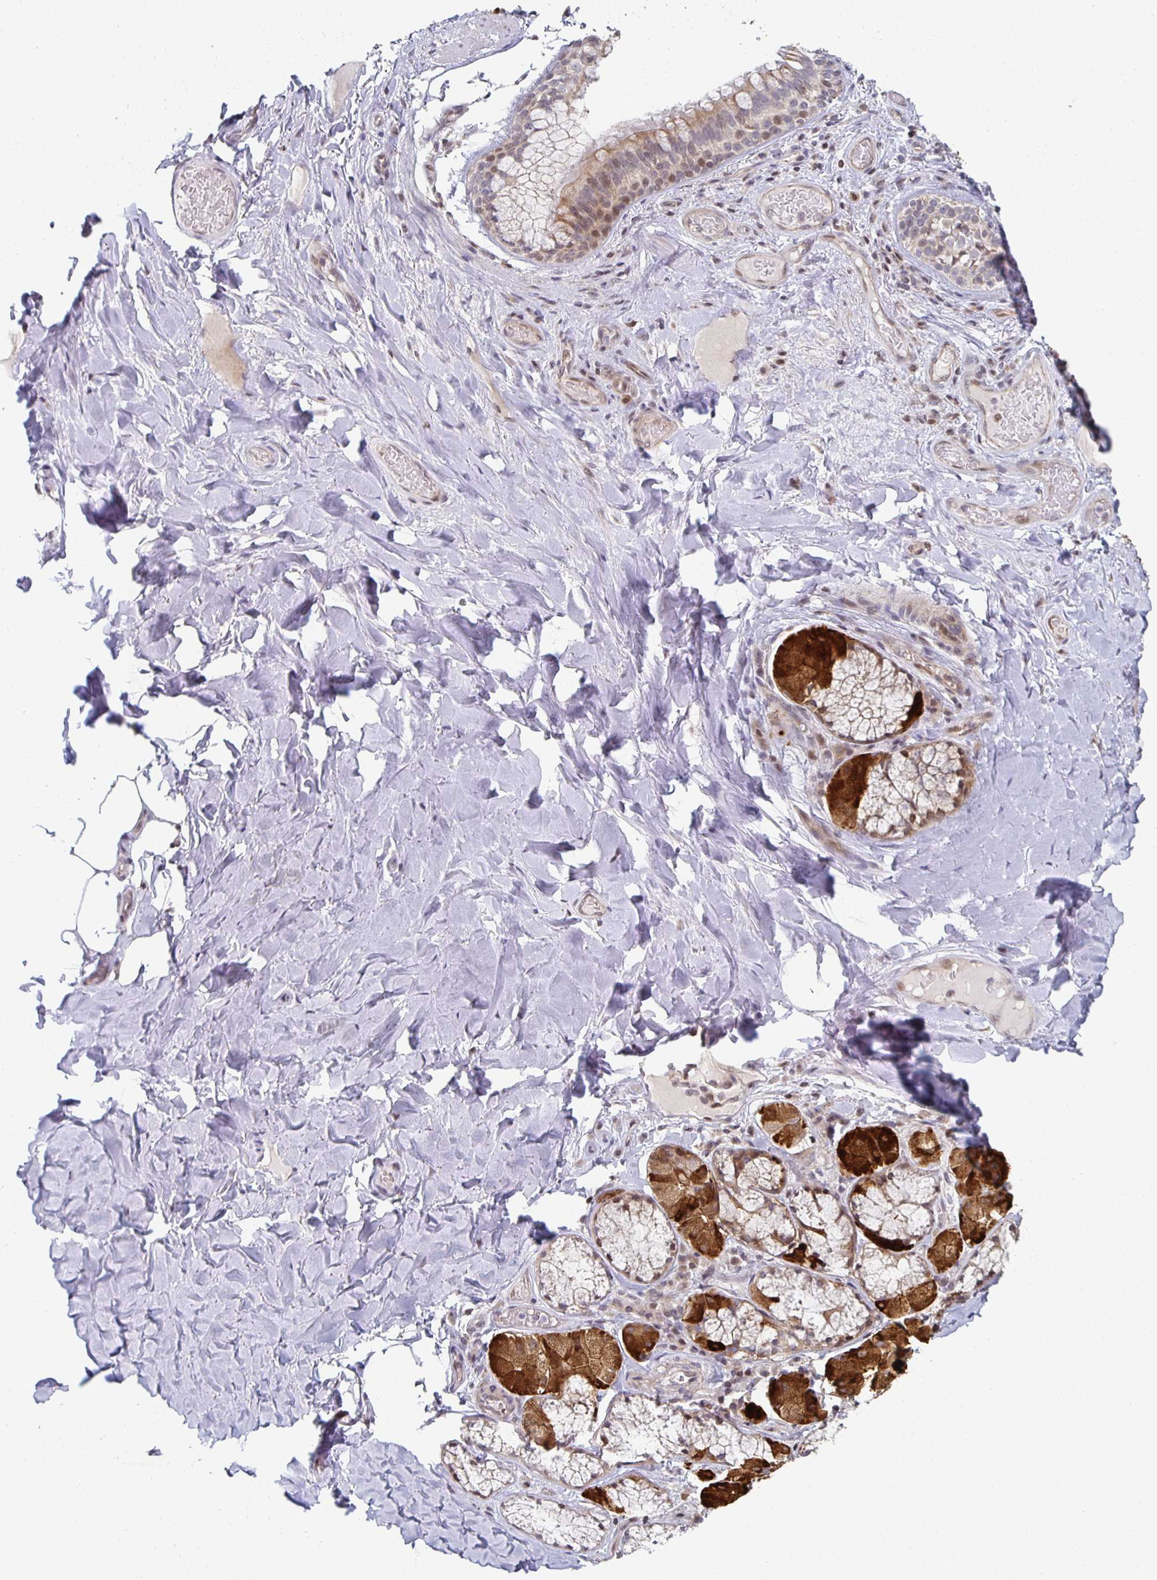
{"staining": {"intensity": "negative", "quantity": "none", "location": "none"}, "tissue": "adipose tissue", "cell_type": "Adipocytes", "image_type": "normal", "snomed": [{"axis": "morphology", "description": "Normal tissue, NOS"}, {"axis": "topography", "description": "Cartilage tissue"}, {"axis": "topography", "description": "Bronchus"}], "caption": "Immunohistochemistry of unremarkable adipose tissue reveals no expression in adipocytes.", "gene": "HCFC1R1", "patient": {"sex": "male", "age": 64}}